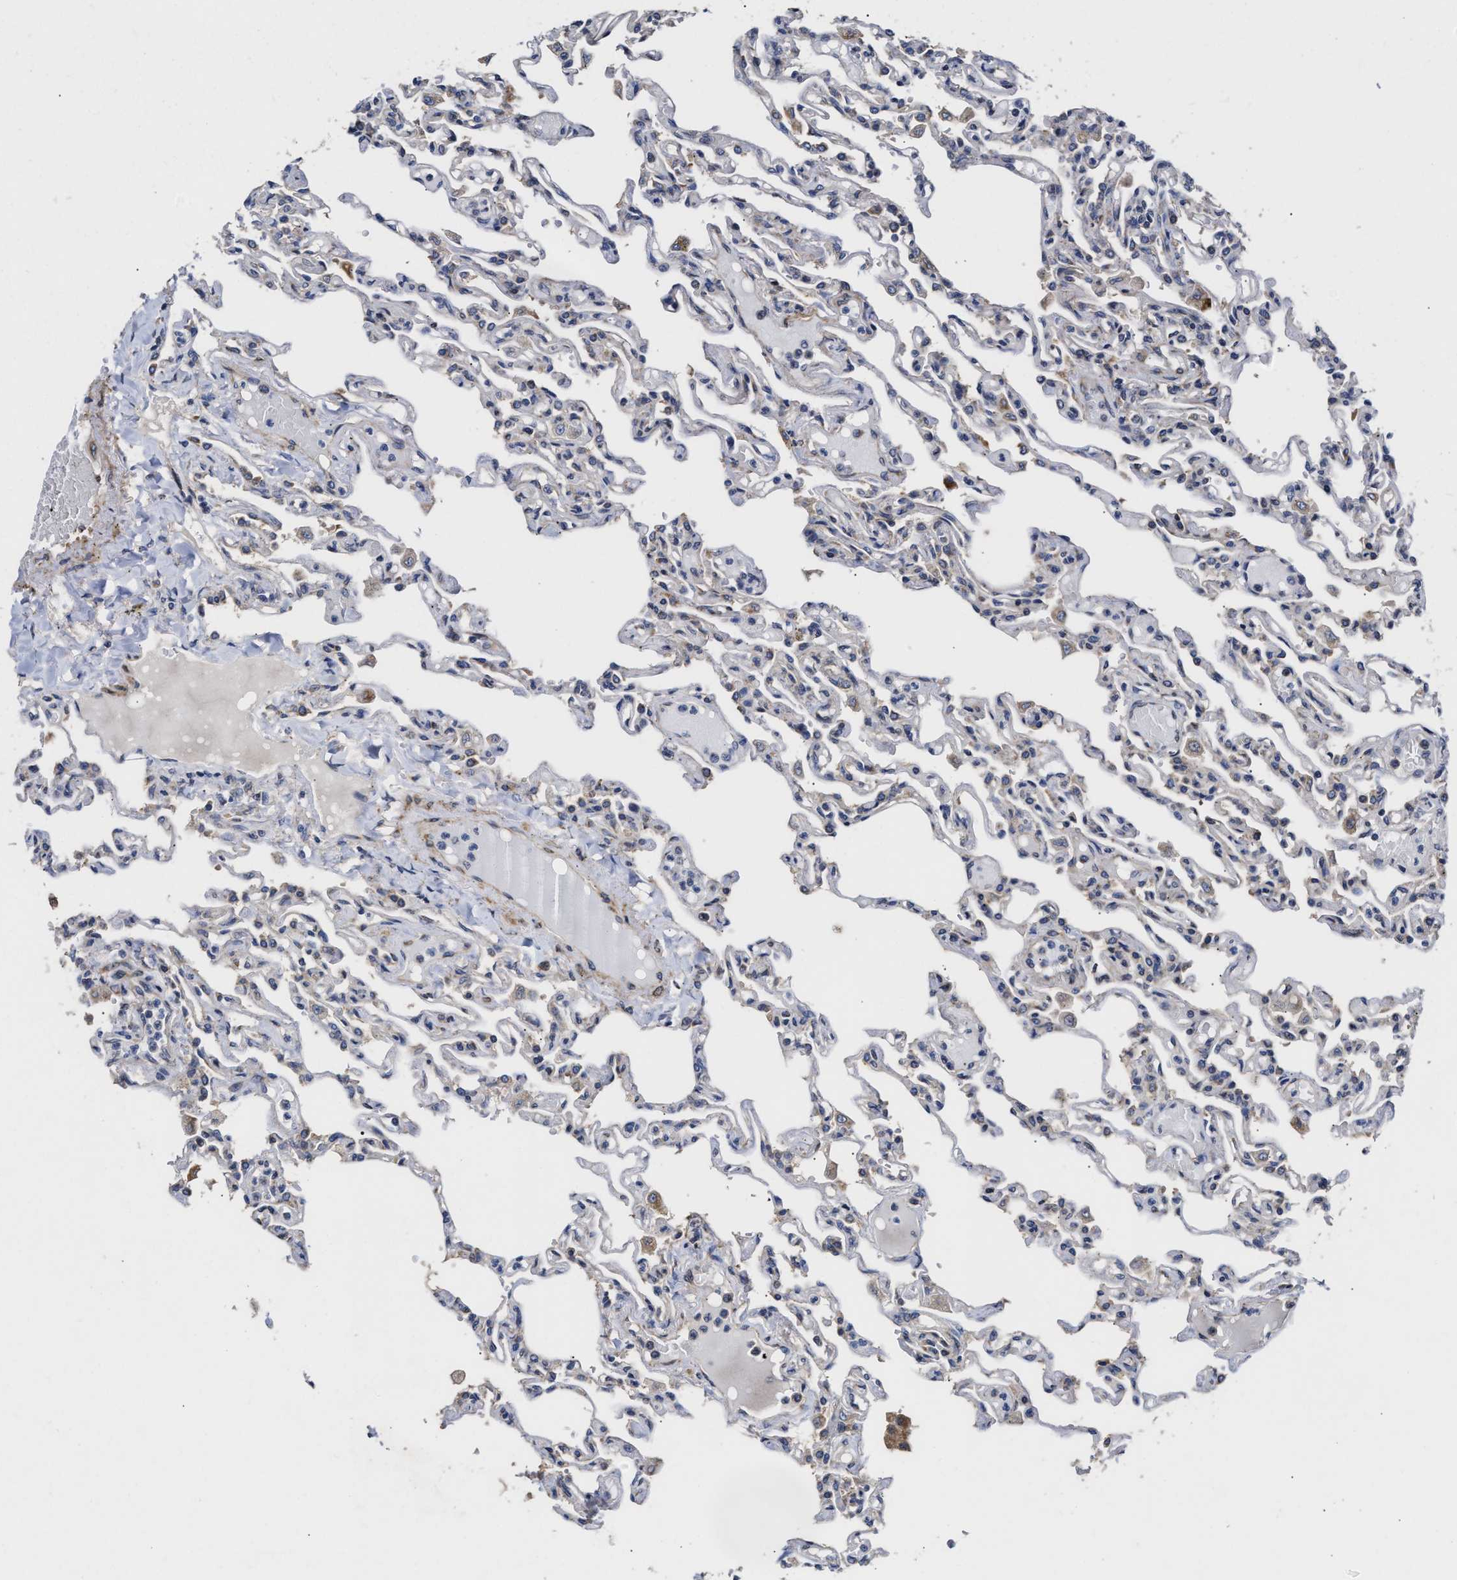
{"staining": {"intensity": "negative", "quantity": "none", "location": "none"}, "tissue": "lung", "cell_type": "Alveolar cells", "image_type": "normal", "snomed": [{"axis": "morphology", "description": "Normal tissue, NOS"}, {"axis": "topography", "description": "Lung"}], "caption": "The image displays no staining of alveolar cells in unremarkable lung. The staining was performed using DAB (3,3'-diaminobenzidine) to visualize the protein expression in brown, while the nuclei were stained in blue with hematoxylin (Magnification: 20x).", "gene": "MALSU1", "patient": {"sex": "male", "age": 21}}